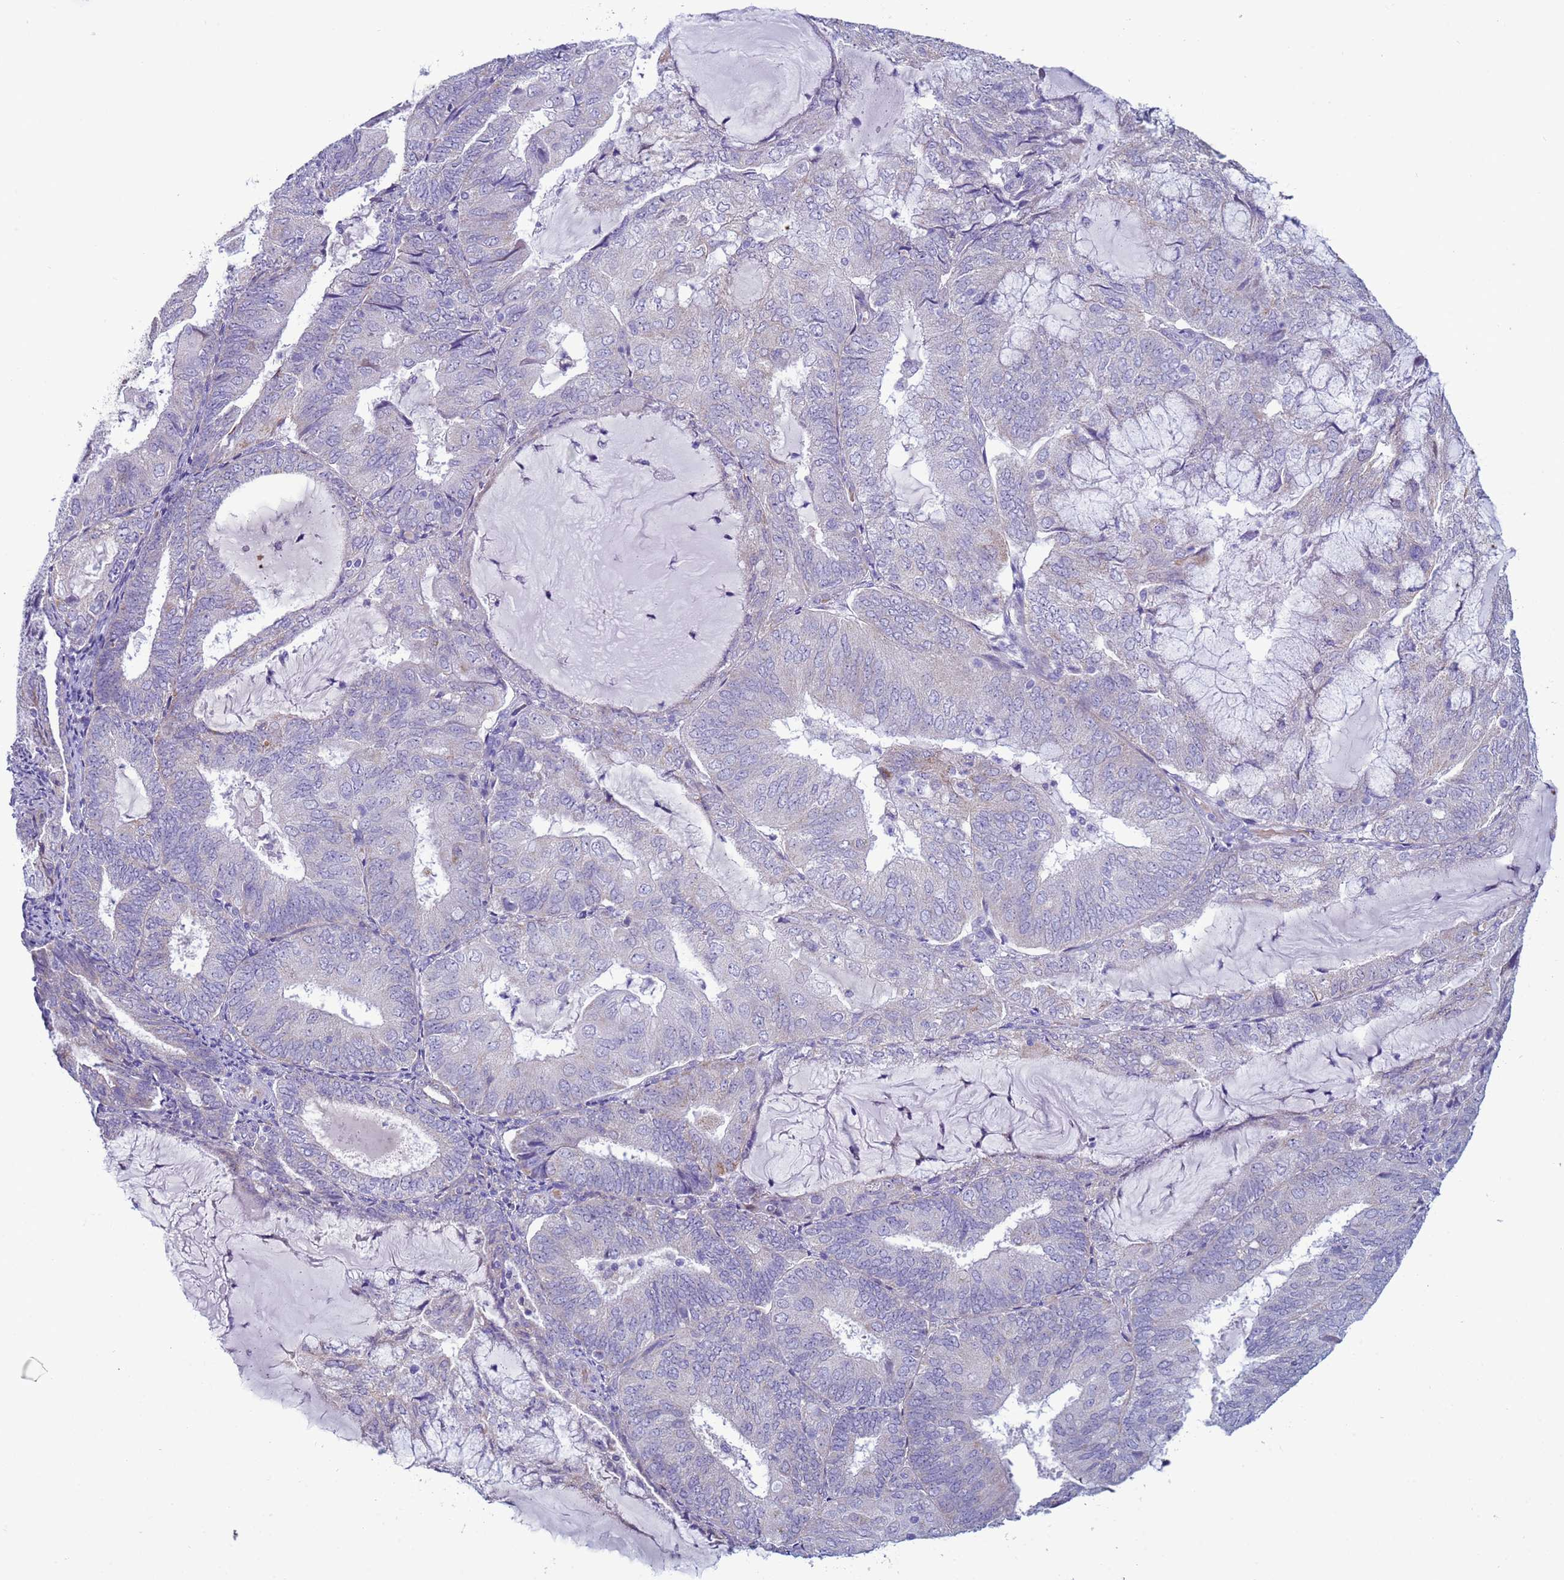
{"staining": {"intensity": "negative", "quantity": "none", "location": "none"}, "tissue": "endometrial cancer", "cell_type": "Tumor cells", "image_type": "cancer", "snomed": [{"axis": "morphology", "description": "Adenocarcinoma, NOS"}, {"axis": "topography", "description": "Endometrium"}], "caption": "There is no significant positivity in tumor cells of adenocarcinoma (endometrial).", "gene": "ABHD17B", "patient": {"sex": "female", "age": 81}}